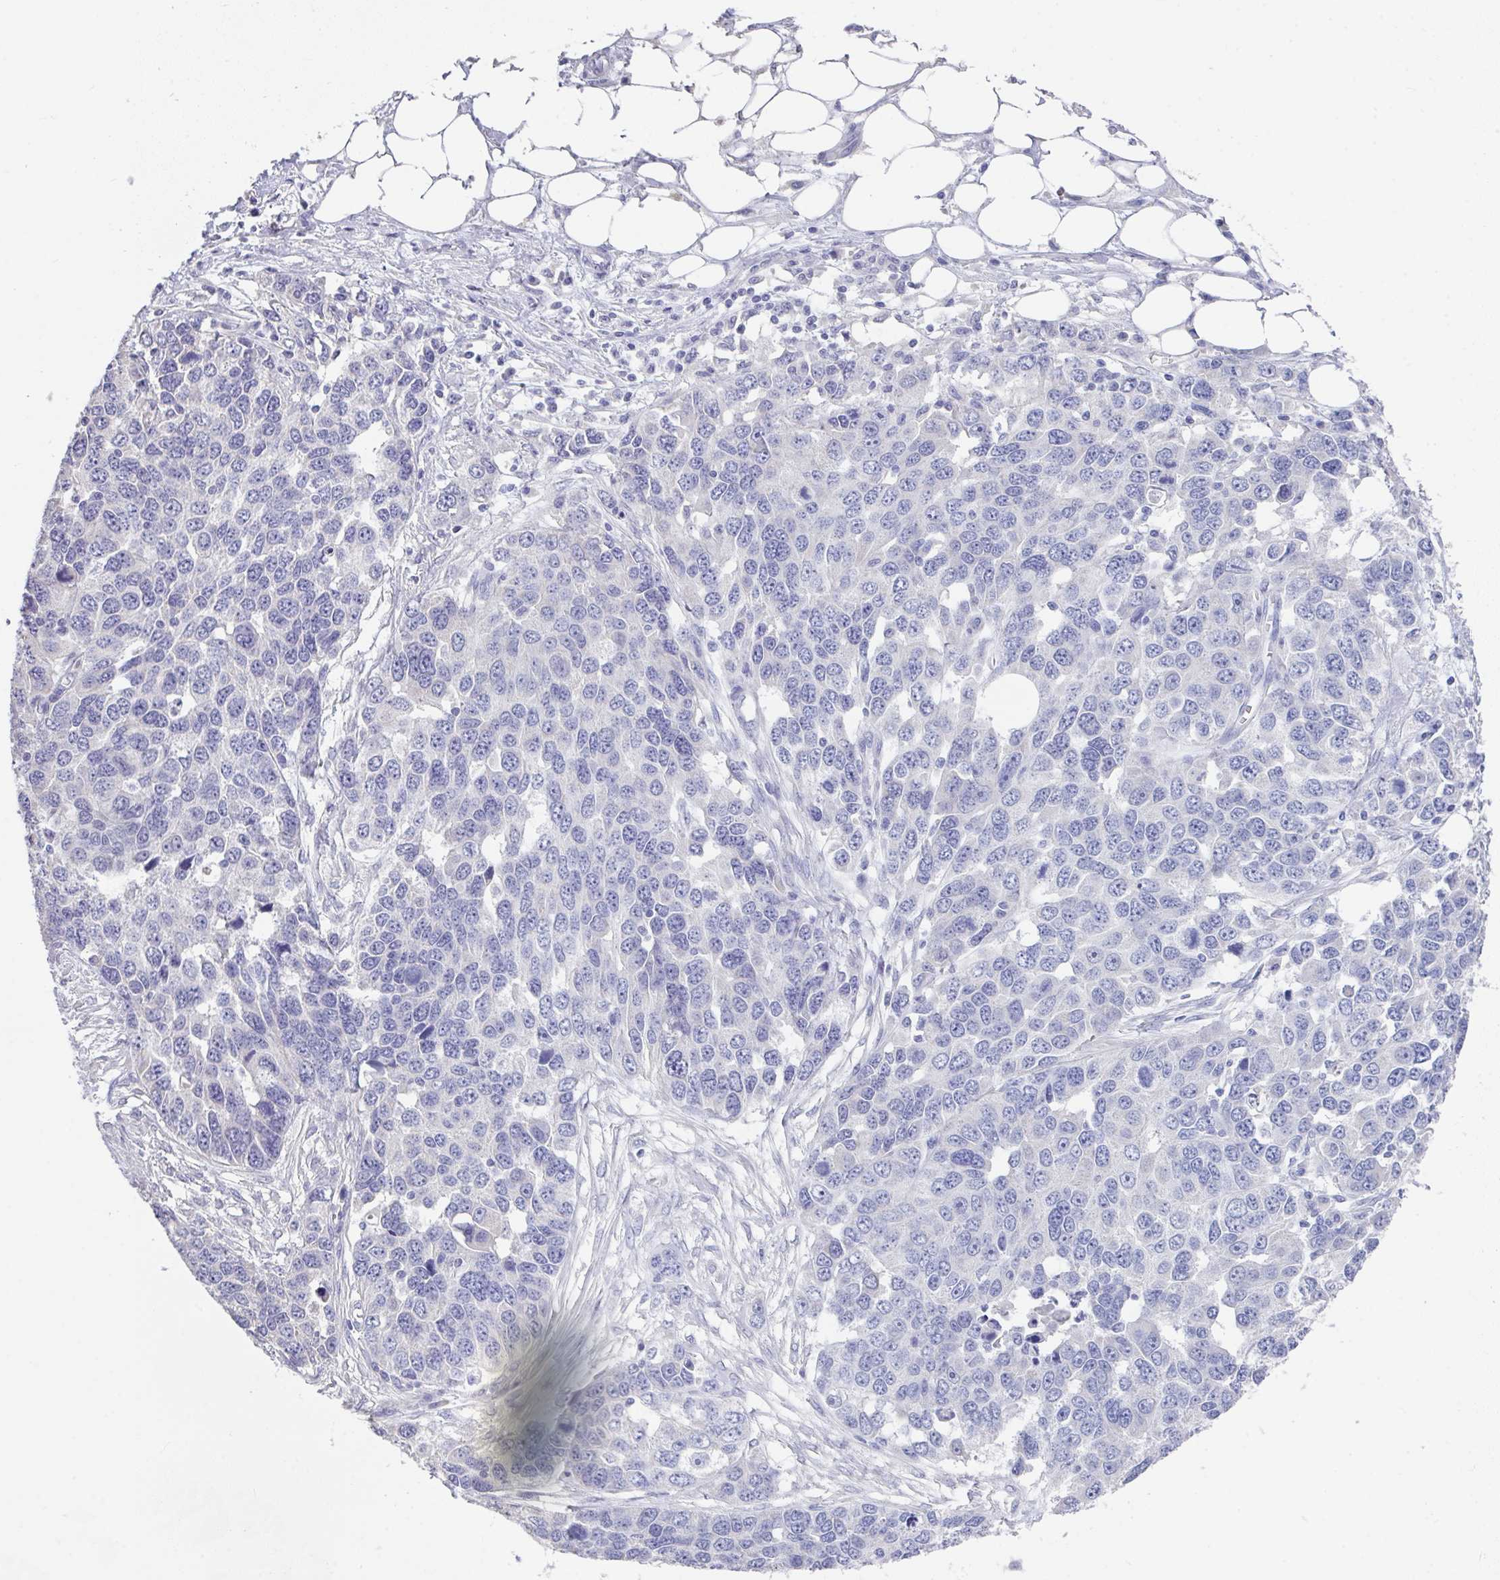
{"staining": {"intensity": "negative", "quantity": "none", "location": "none"}, "tissue": "ovarian cancer", "cell_type": "Tumor cells", "image_type": "cancer", "snomed": [{"axis": "morphology", "description": "Cystadenocarcinoma, serous, NOS"}, {"axis": "topography", "description": "Ovary"}], "caption": "A high-resolution micrograph shows immunohistochemistry staining of ovarian serous cystadenocarcinoma, which shows no significant expression in tumor cells.", "gene": "SLC44A4", "patient": {"sex": "female", "age": 76}}